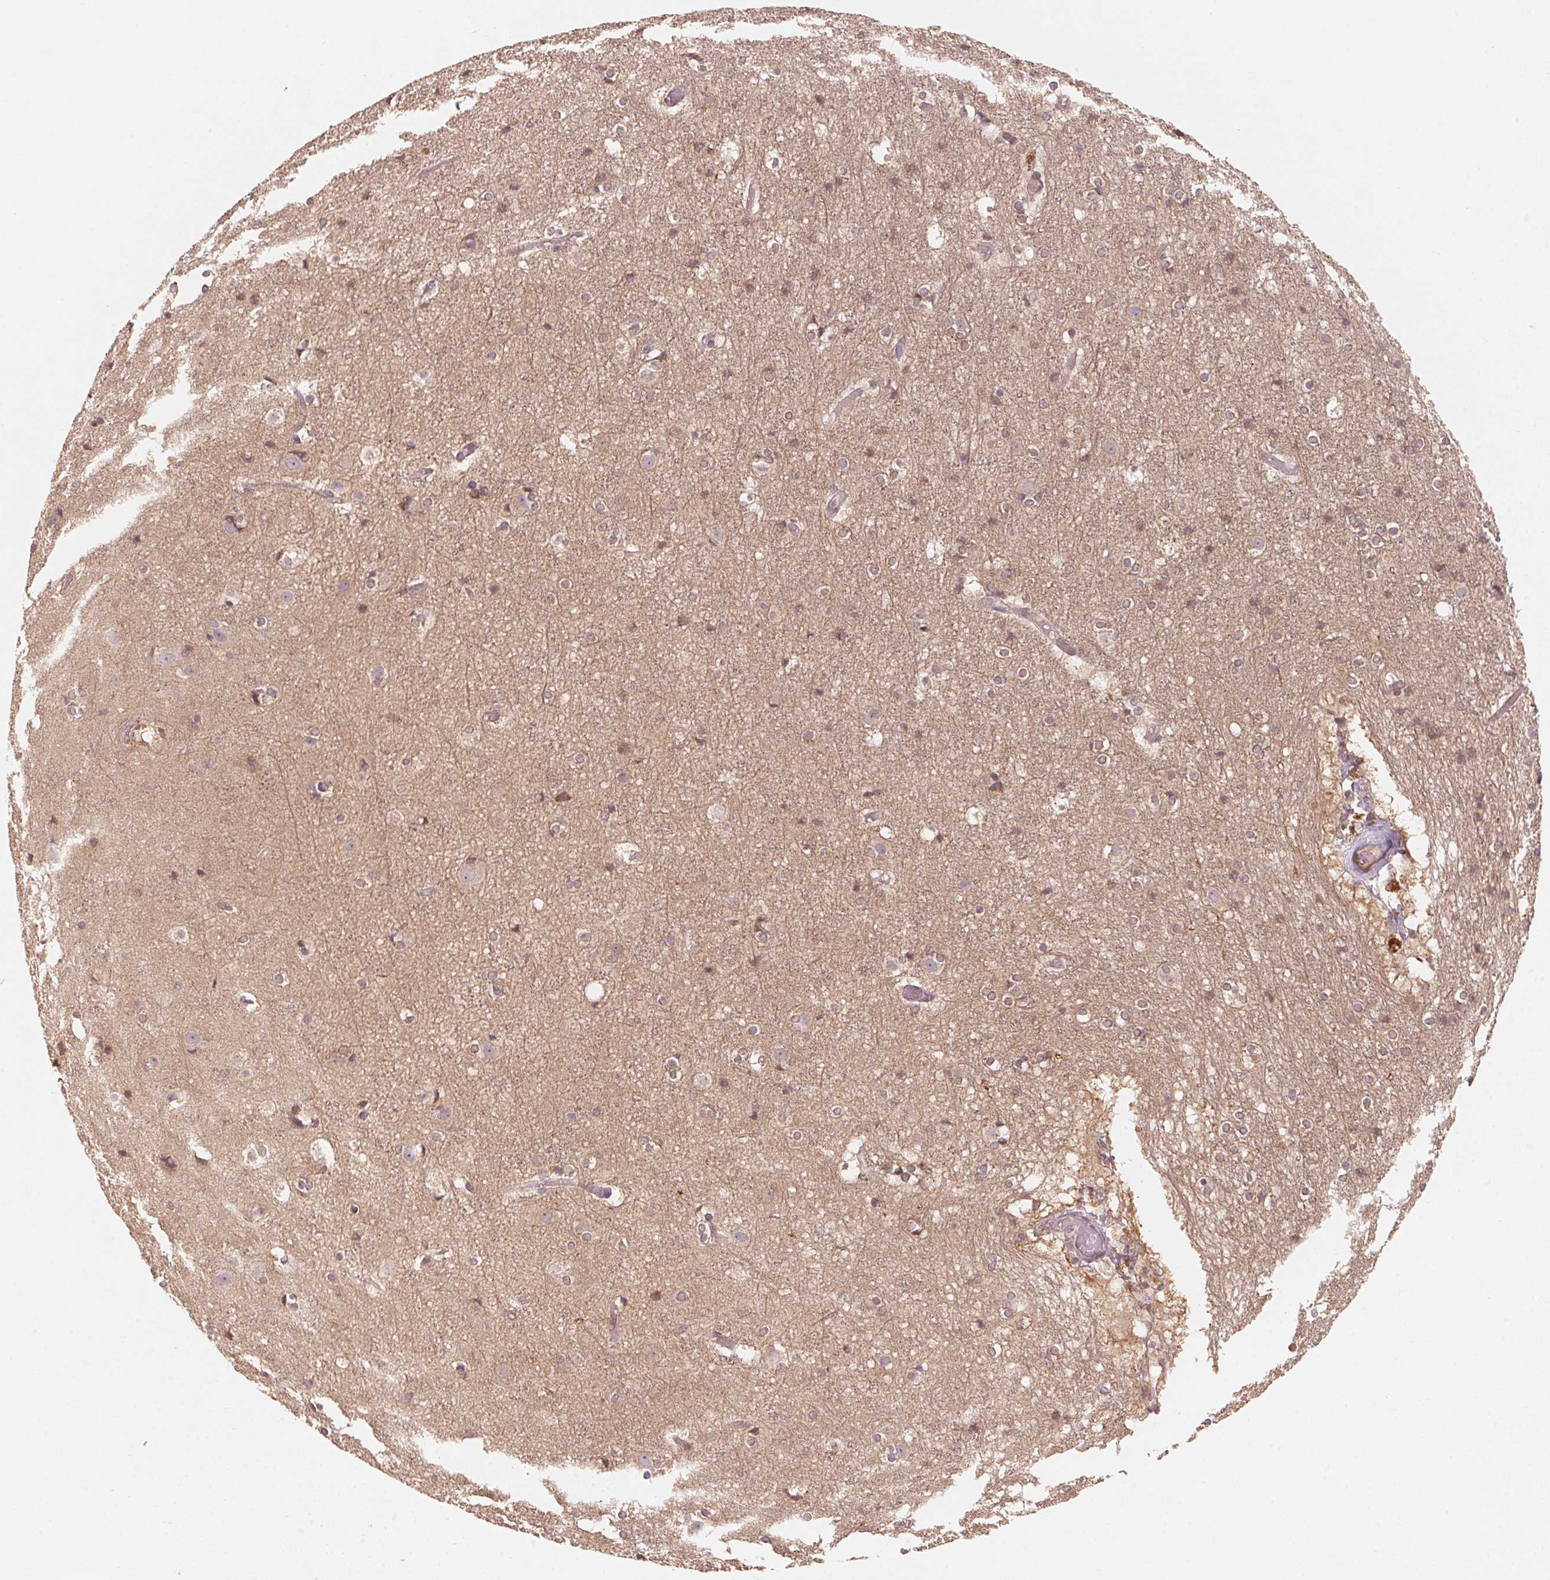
{"staining": {"intensity": "negative", "quantity": "none", "location": "none"}, "tissue": "cerebral cortex", "cell_type": "Endothelial cells", "image_type": "normal", "snomed": [{"axis": "morphology", "description": "Normal tissue, NOS"}, {"axis": "topography", "description": "Cerebral cortex"}], "caption": "A high-resolution photomicrograph shows immunohistochemistry (IHC) staining of benign cerebral cortex, which shows no significant staining in endothelial cells.", "gene": "C2orf73", "patient": {"sex": "female", "age": 52}}